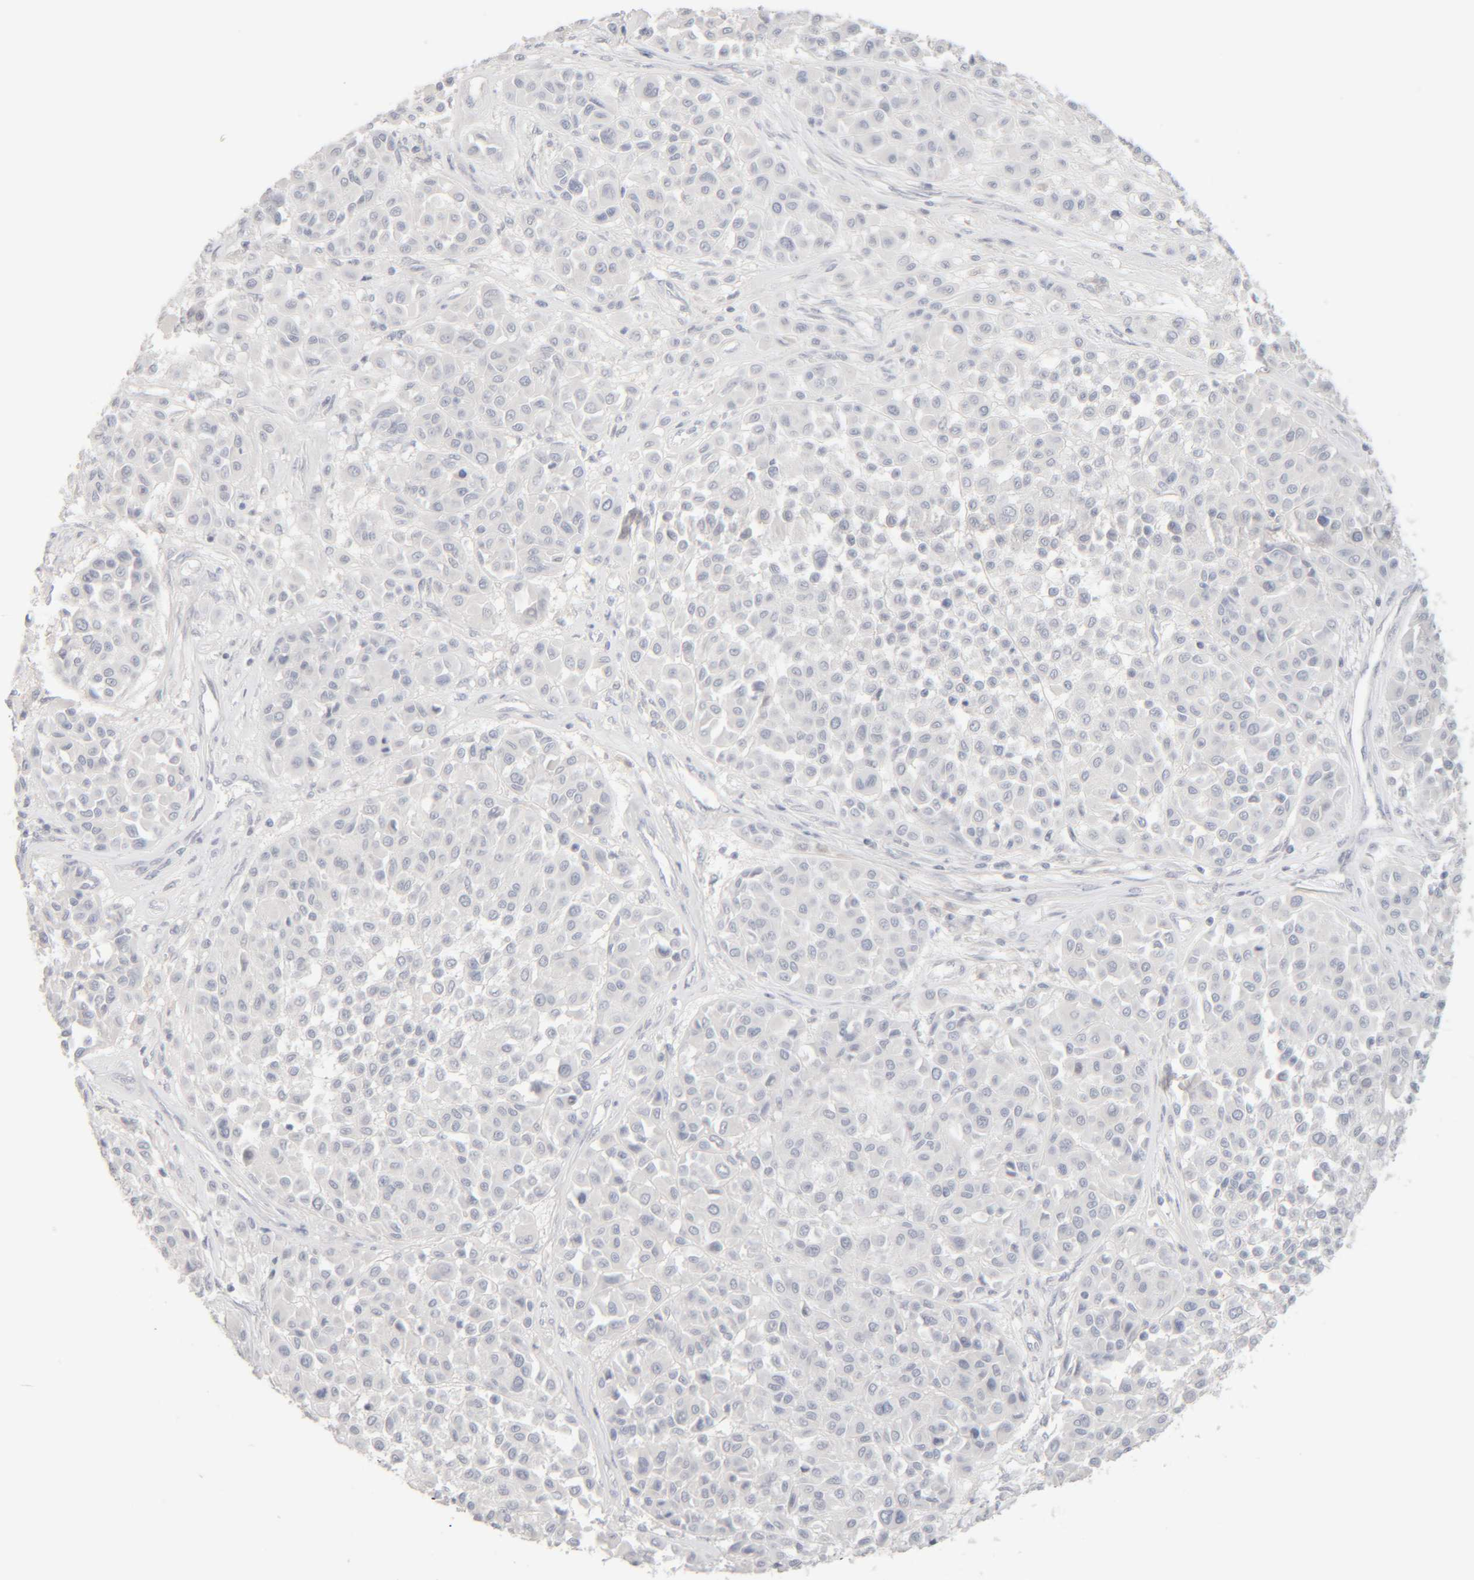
{"staining": {"intensity": "negative", "quantity": "none", "location": "none"}, "tissue": "melanoma", "cell_type": "Tumor cells", "image_type": "cancer", "snomed": [{"axis": "morphology", "description": "Malignant melanoma, Metastatic site"}, {"axis": "topography", "description": "Soft tissue"}], "caption": "Tumor cells are negative for protein expression in human melanoma.", "gene": "RIDA", "patient": {"sex": "male", "age": 41}}